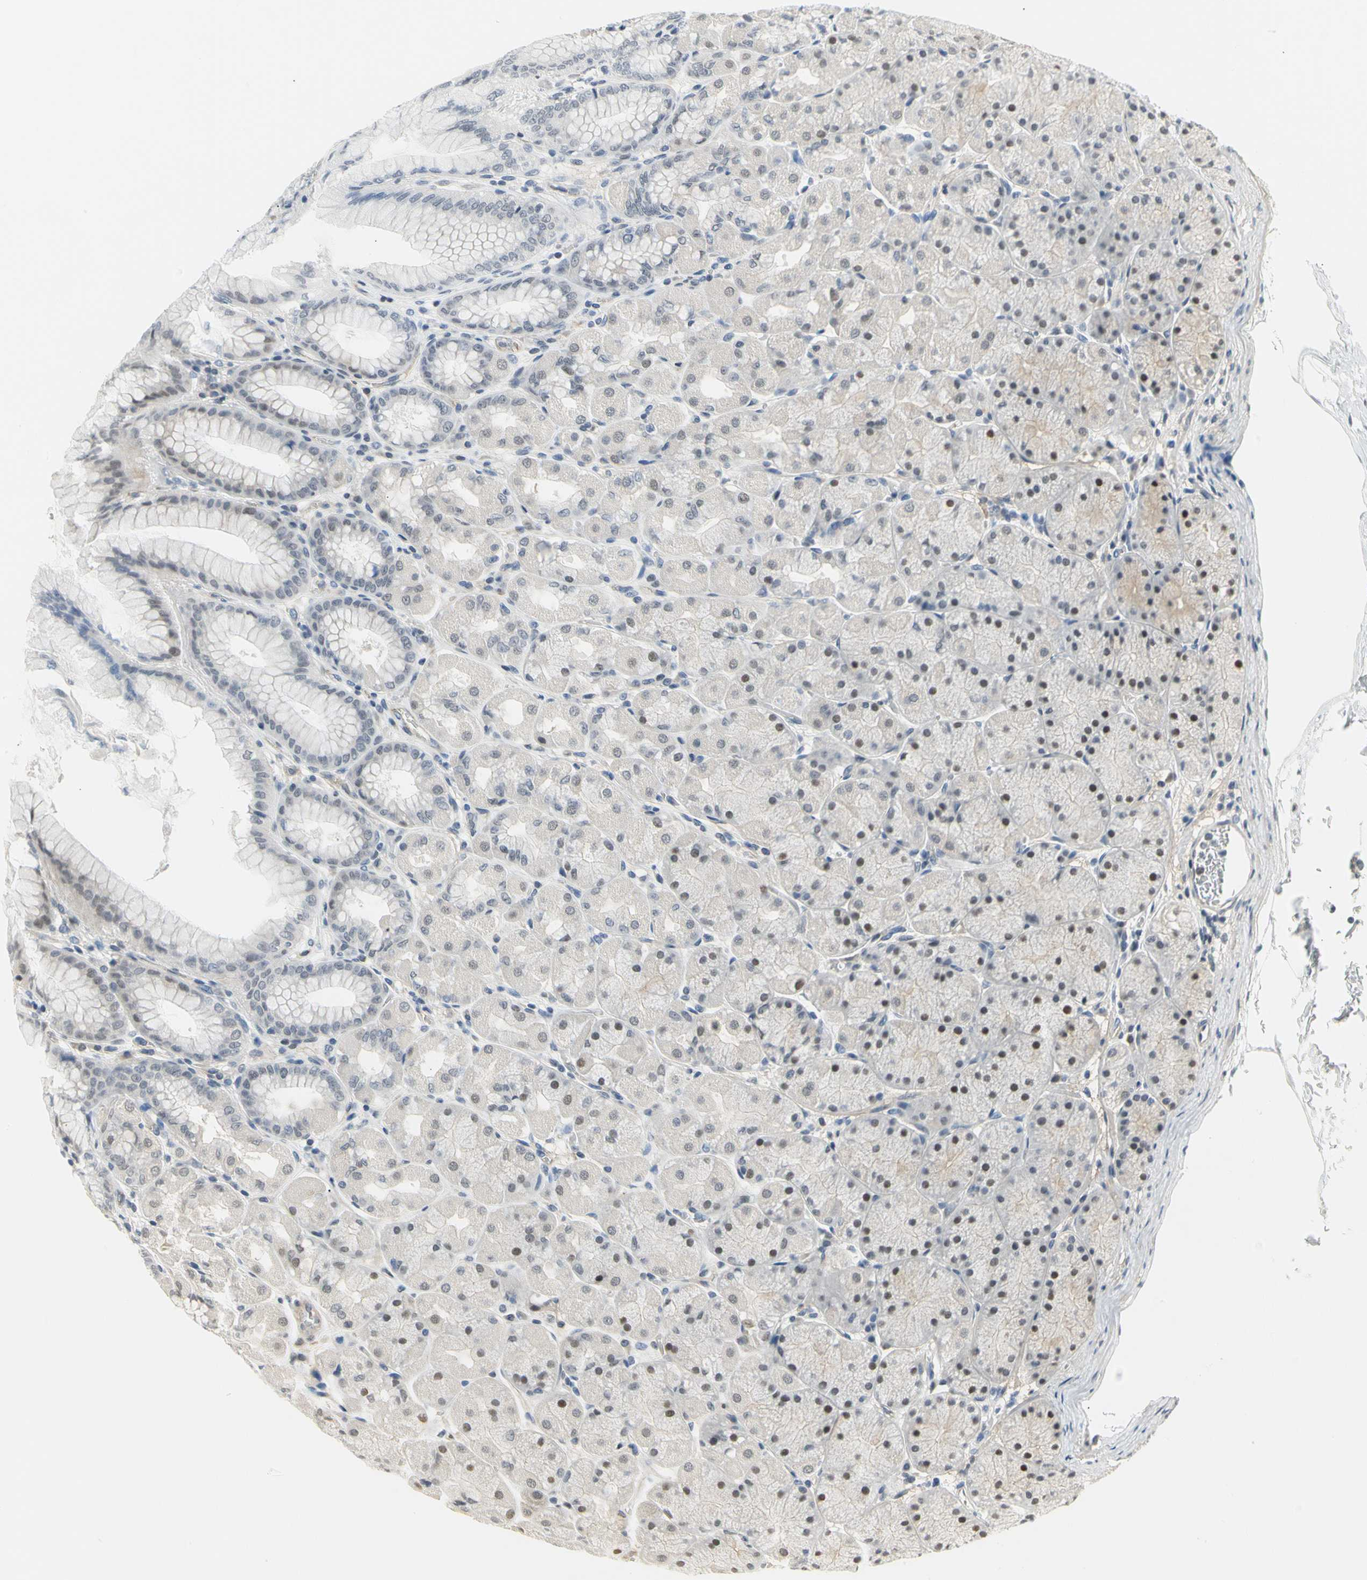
{"staining": {"intensity": "moderate", "quantity": "25%-75%", "location": "nuclear"}, "tissue": "stomach", "cell_type": "Glandular cells", "image_type": "normal", "snomed": [{"axis": "morphology", "description": "Normal tissue, NOS"}, {"axis": "topography", "description": "Stomach, upper"}], "caption": "This is an image of IHC staining of normal stomach, which shows moderate positivity in the nuclear of glandular cells.", "gene": "IMPG2", "patient": {"sex": "female", "age": 56}}